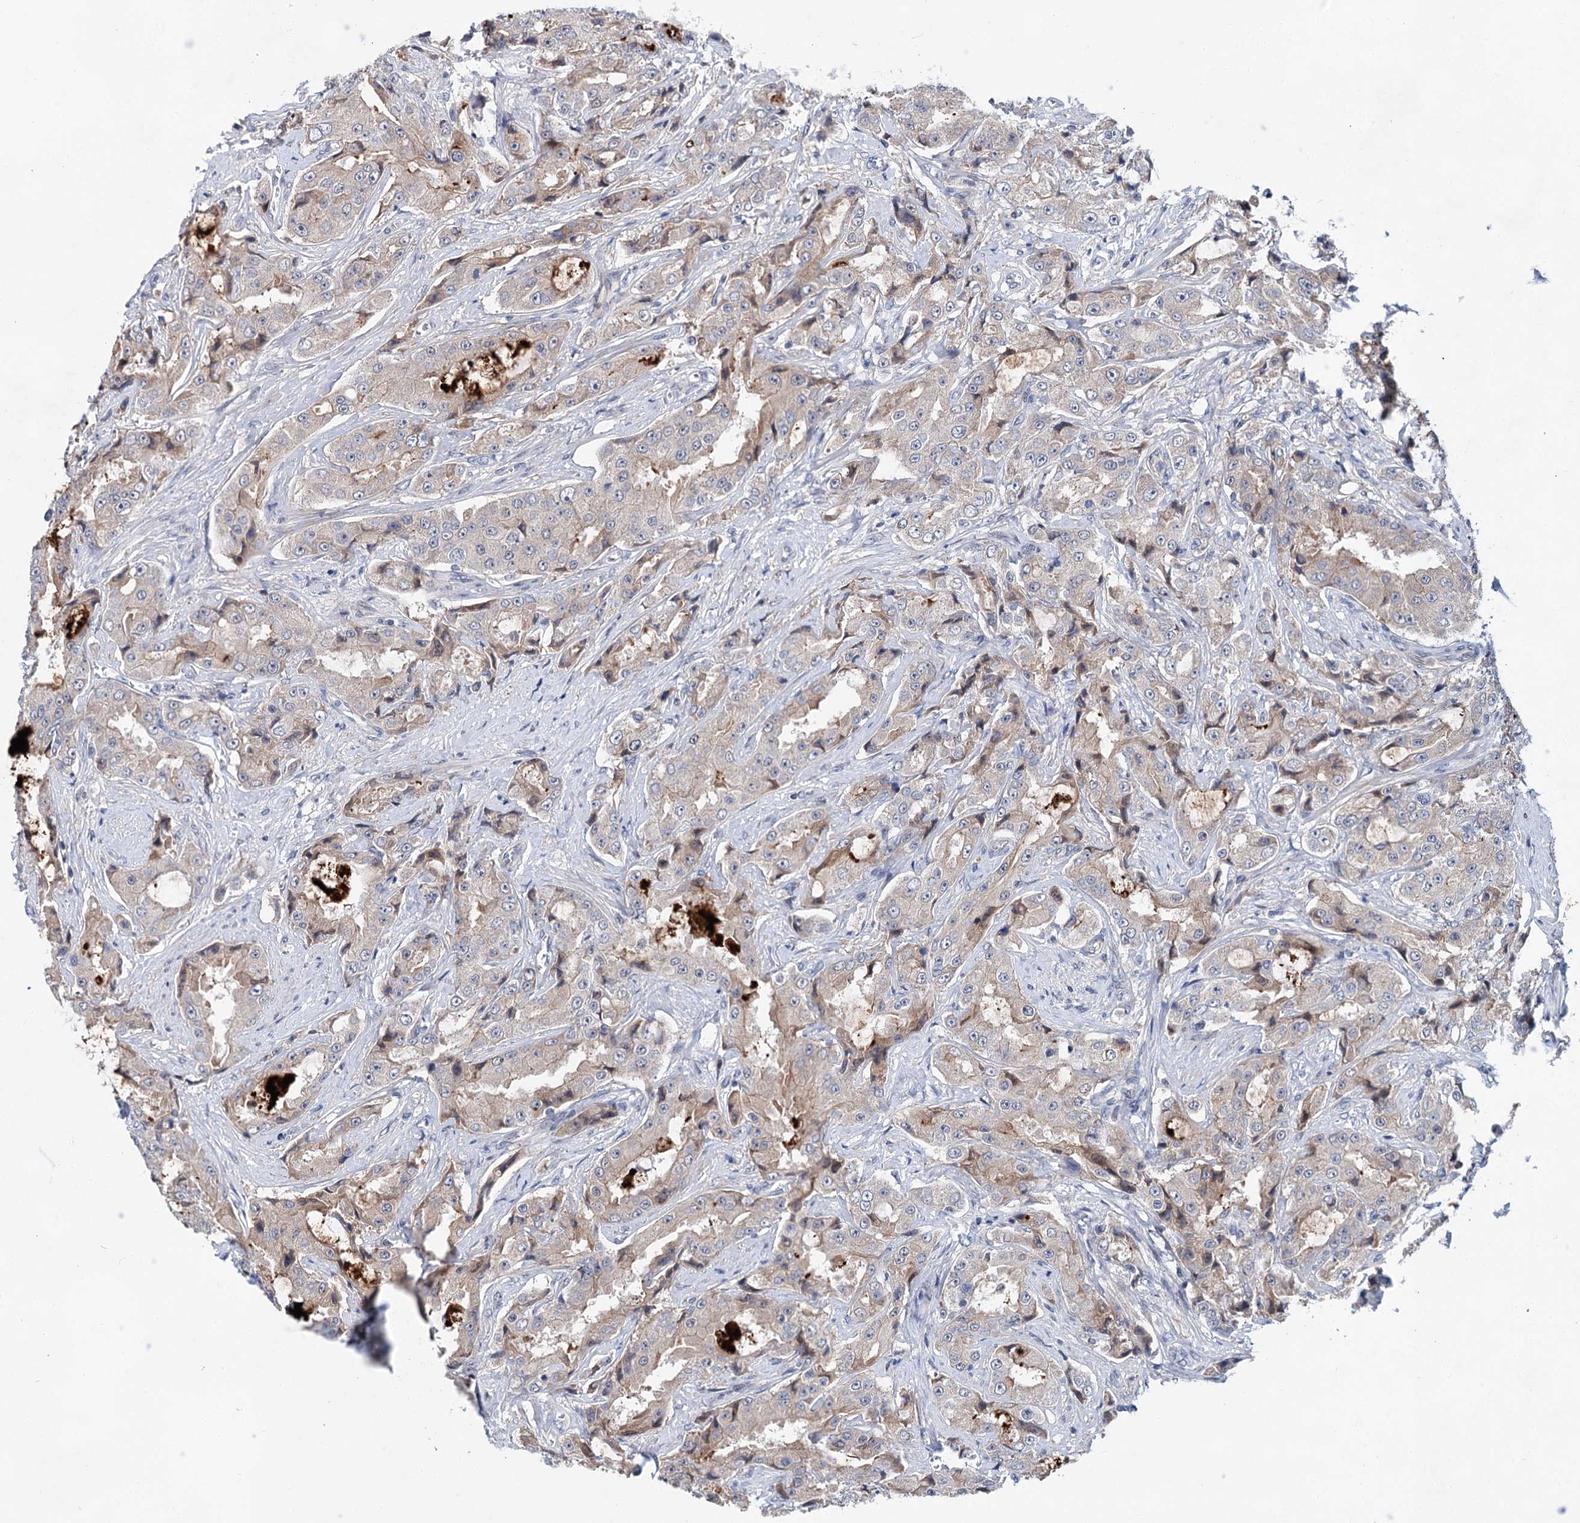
{"staining": {"intensity": "negative", "quantity": "none", "location": "none"}, "tissue": "prostate cancer", "cell_type": "Tumor cells", "image_type": "cancer", "snomed": [{"axis": "morphology", "description": "Adenocarcinoma, High grade"}, {"axis": "topography", "description": "Prostate"}], "caption": "IHC photomicrograph of human high-grade adenocarcinoma (prostate) stained for a protein (brown), which demonstrates no positivity in tumor cells. (Immunohistochemistry (ihc), brightfield microscopy, high magnification).", "gene": "MORN3", "patient": {"sex": "male", "age": 73}}